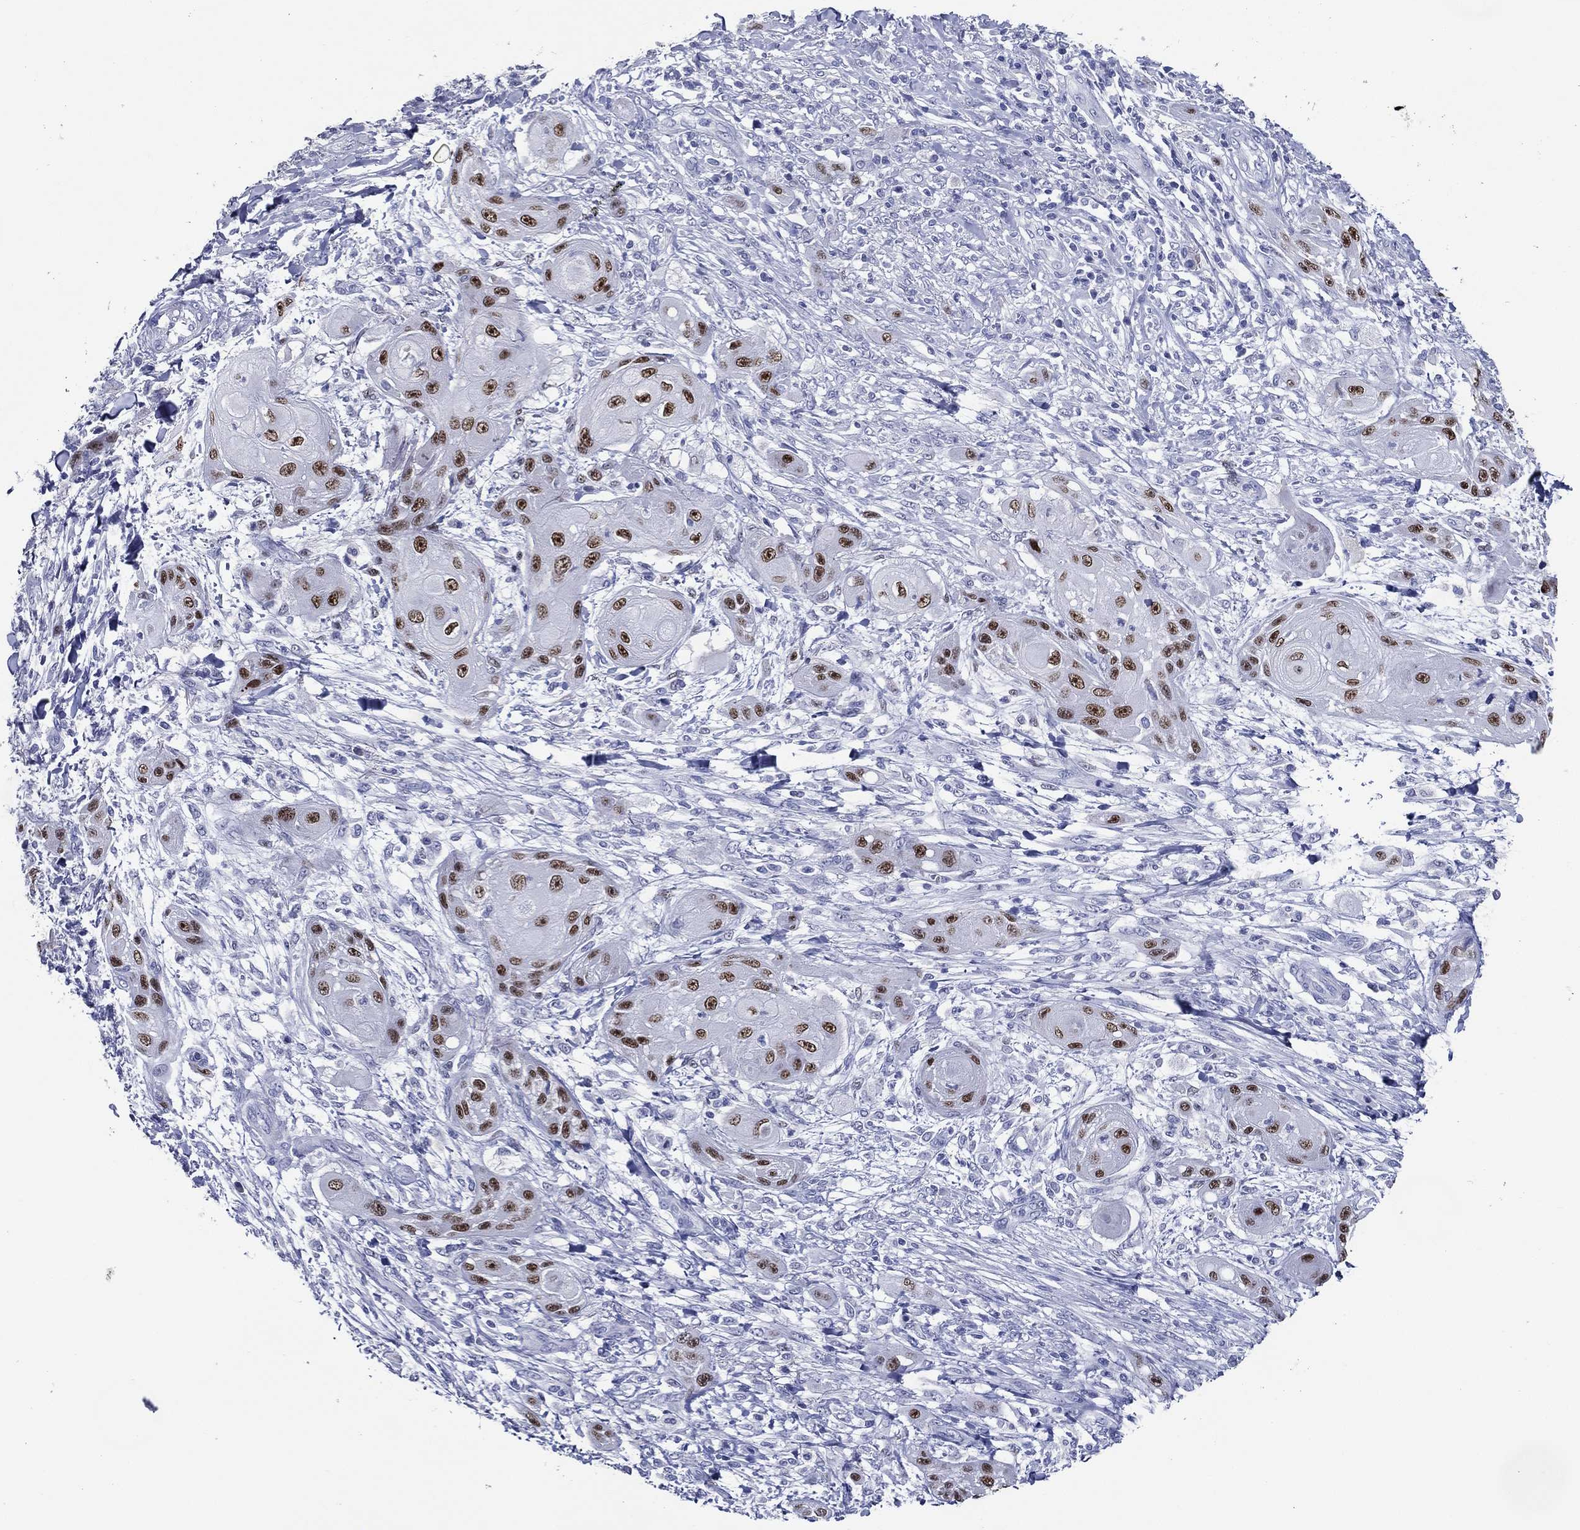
{"staining": {"intensity": "strong", "quantity": ">75%", "location": "nuclear"}, "tissue": "skin cancer", "cell_type": "Tumor cells", "image_type": "cancer", "snomed": [{"axis": "morphology", "description": "Squamous cell carcinoma, NOS"}, {"axis": "topography", "description": "Skin"}], "caption": "The micrograph demonstrates immunohistochemical staining of skin cancer (squamous cell carcinoma). There is strong nuclear expression is identified in approximately >75% of tumor cells.", "gene": "TFAP2A", "patient": {"sex": "male", "age": 62}}